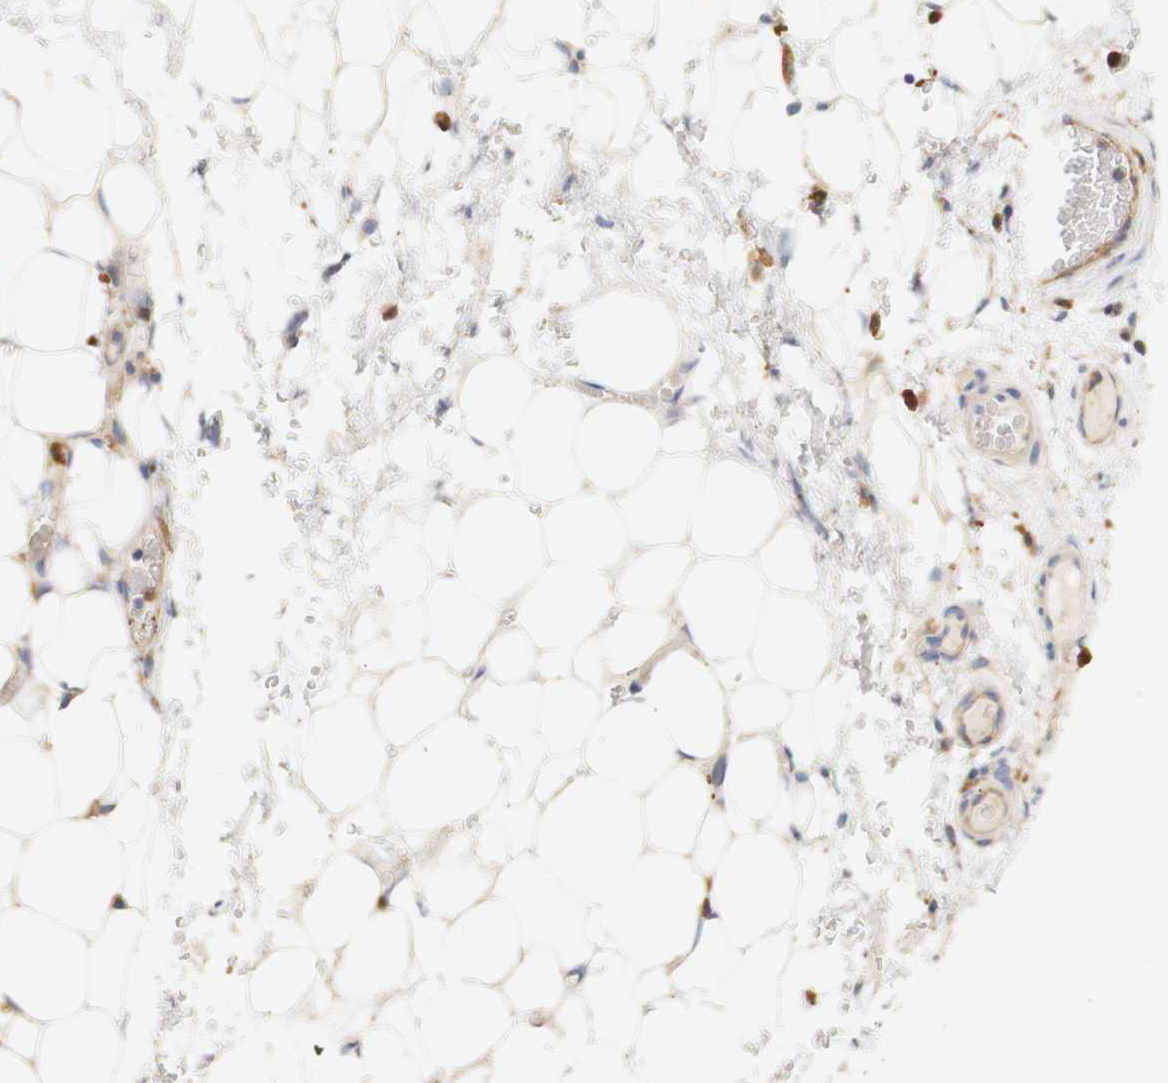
{"staining": {"intensity": "weak", "quantity": "25%-75%", "location": "cytoplasmic/membranous"}, "tissue": "adipose tissue", "cell_type": "Adipocytes", "image_type": "normal", "snomed": [{"axis": "morphology", "description": "Normal tissue, NOS"}, {"axis": "morphology", "description": "Adenocarcinoma, NOS"}, {"axis": "topography", "description": "Esophagus"}], "caption": "Immunohistochemistry (IHC) histopathology image of unremarkable adipose tissue stained for a protein (brown), which shows low levels of weak cytoplasmic/membranous staining in about 25%-75% of adipocytes.", "gene": "PCDH7", "patient": {"sex": "male", "age": 62}}